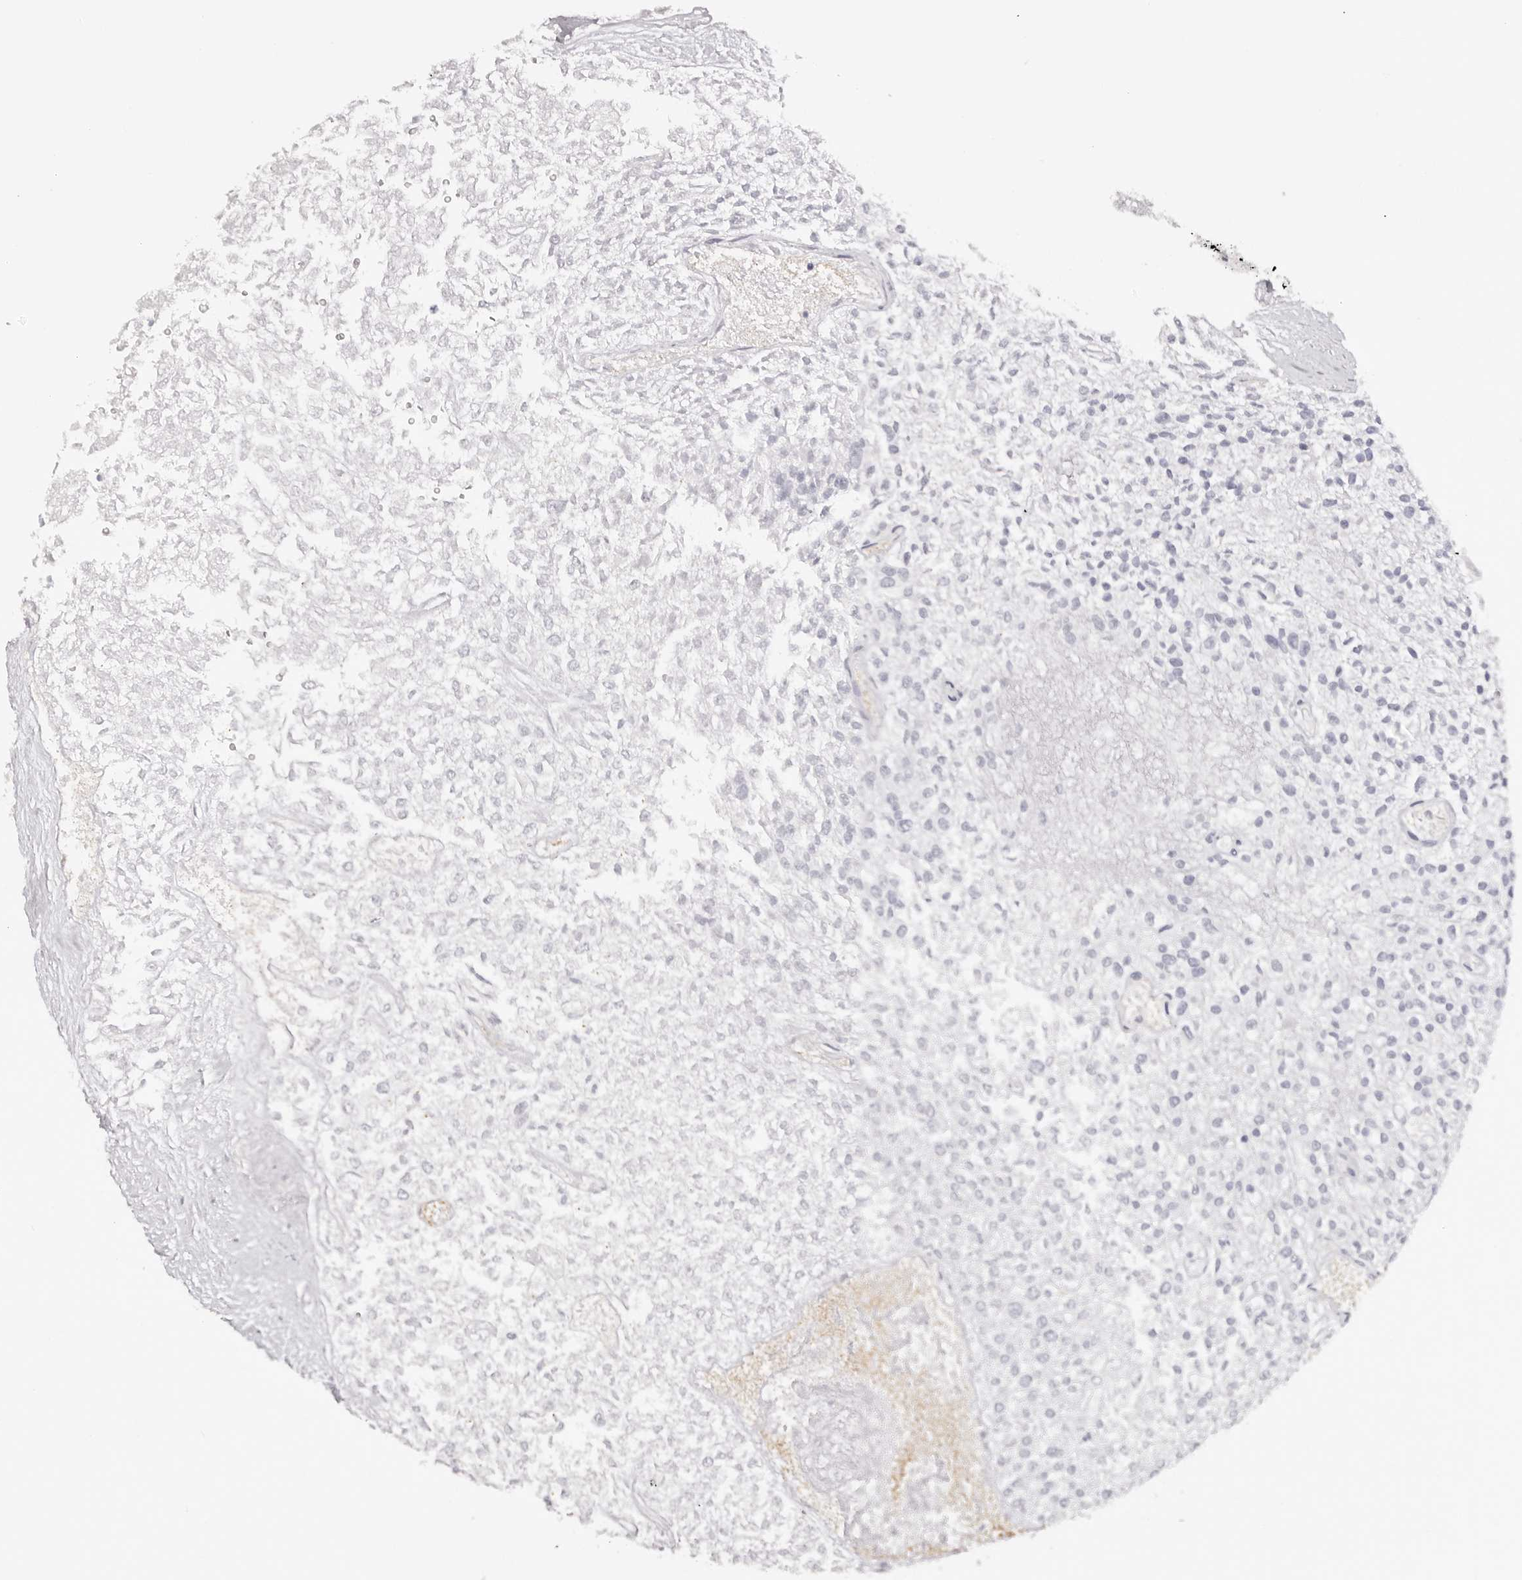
{"staining": {"intensity": "negative", "quantity": "none", "location": "none"}, "tissue": "renal cancer", "cell_type": "Tumor cells", "image_type": "cancer", "snomed": [{"axis": "morphology", "description": "Adenocarcinoma, NOS"}, {"axis": "topography", "description": "Kidney"}], "caption": "Tumor cells are negative for brown protein staining in renal cancer.", "gene": "ROM1", "patient": {"sex": "female", "age": 54}}